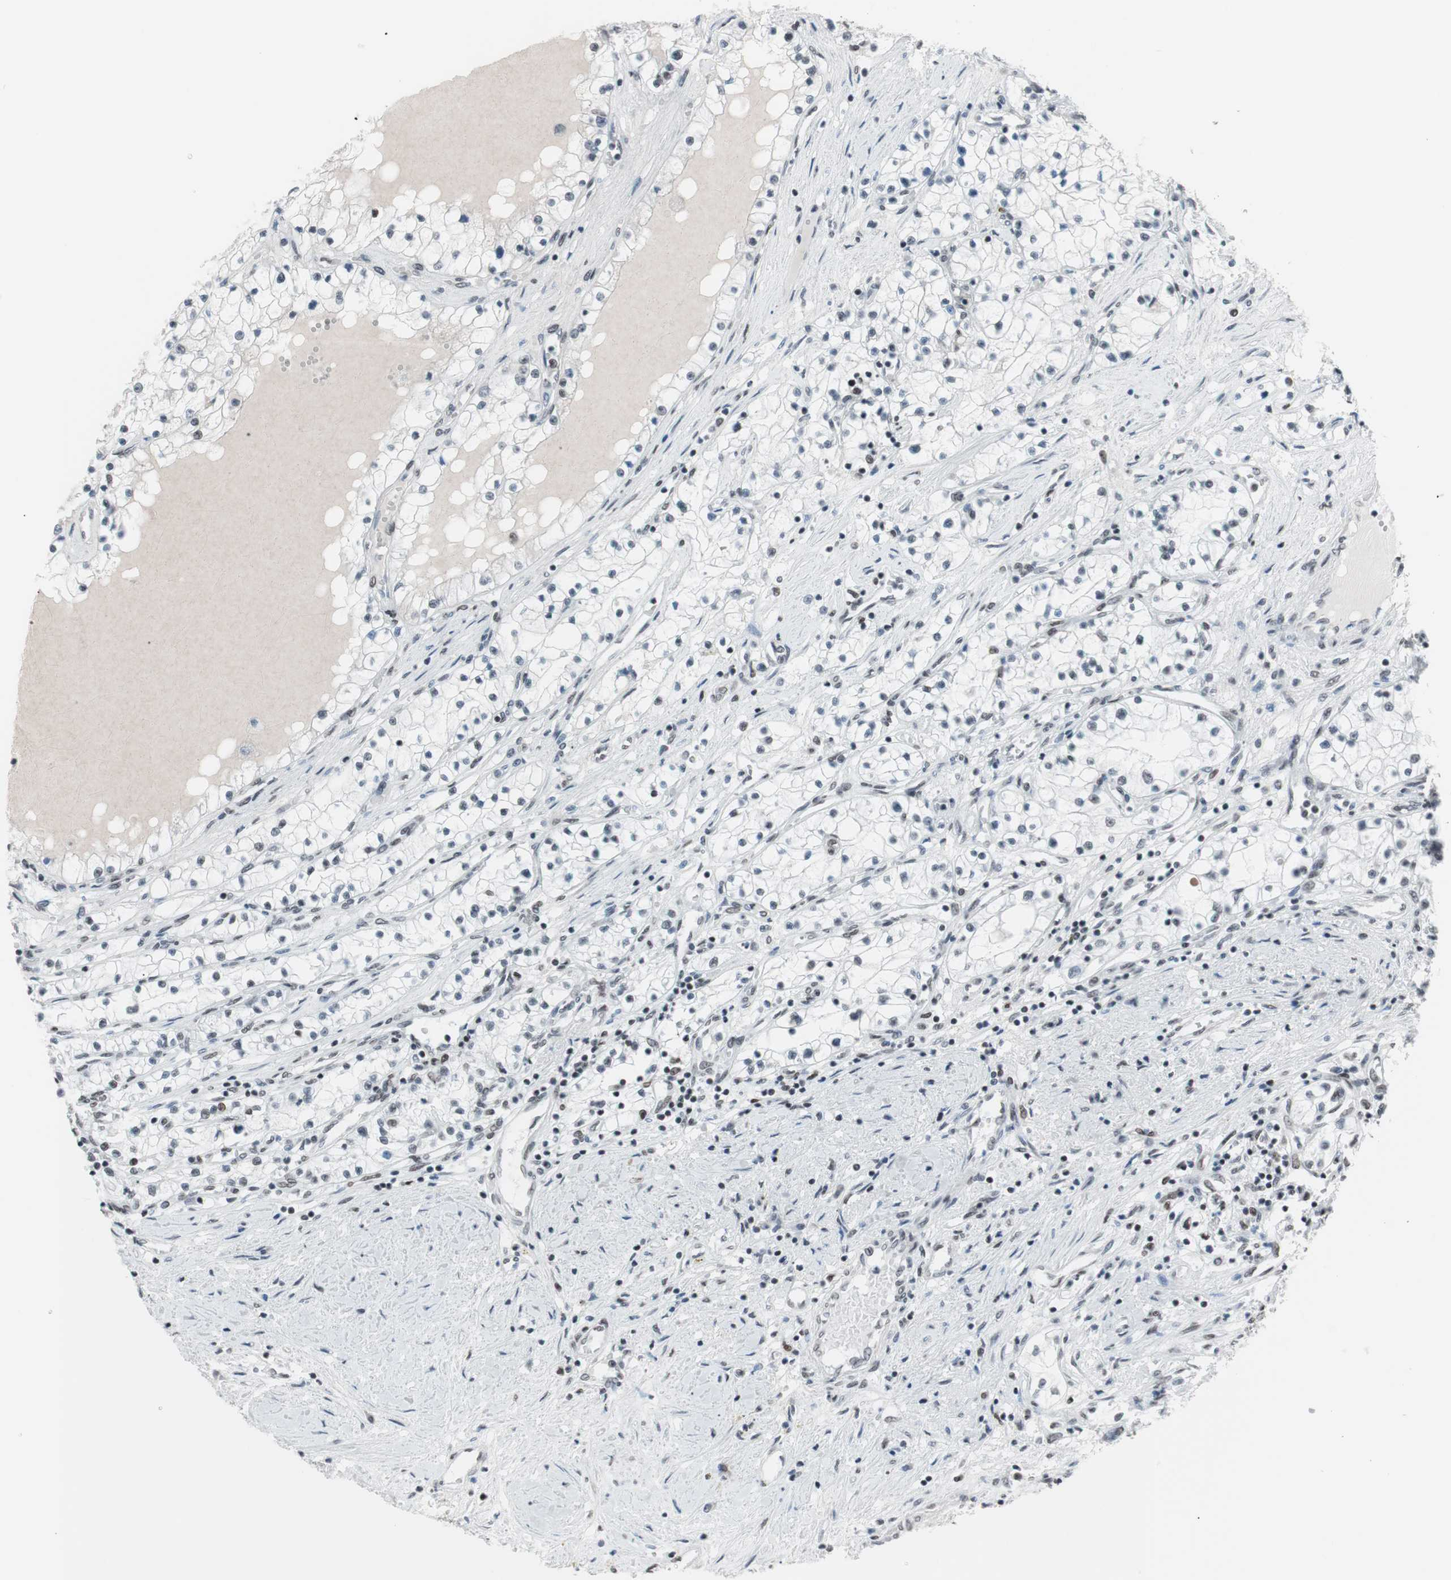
{"staining": {"intensity": "weak", "quantity": "<25%", "location": "nuclear"}, "tissue": "renal cancer", "cell_type": "Tumor cells", "image_type": "cancer", "snomed": [{"axis": "morphology", "description": "Adenocarcinoma, NOS"}, {"axis": "topography", "description": "Kidney"}], "caption": "IHC of renal adenocarcinoma demonstrates no expression in tumor cells.", "gene": "ARID1A", "patient": {"sex": "male", "age": 68}}